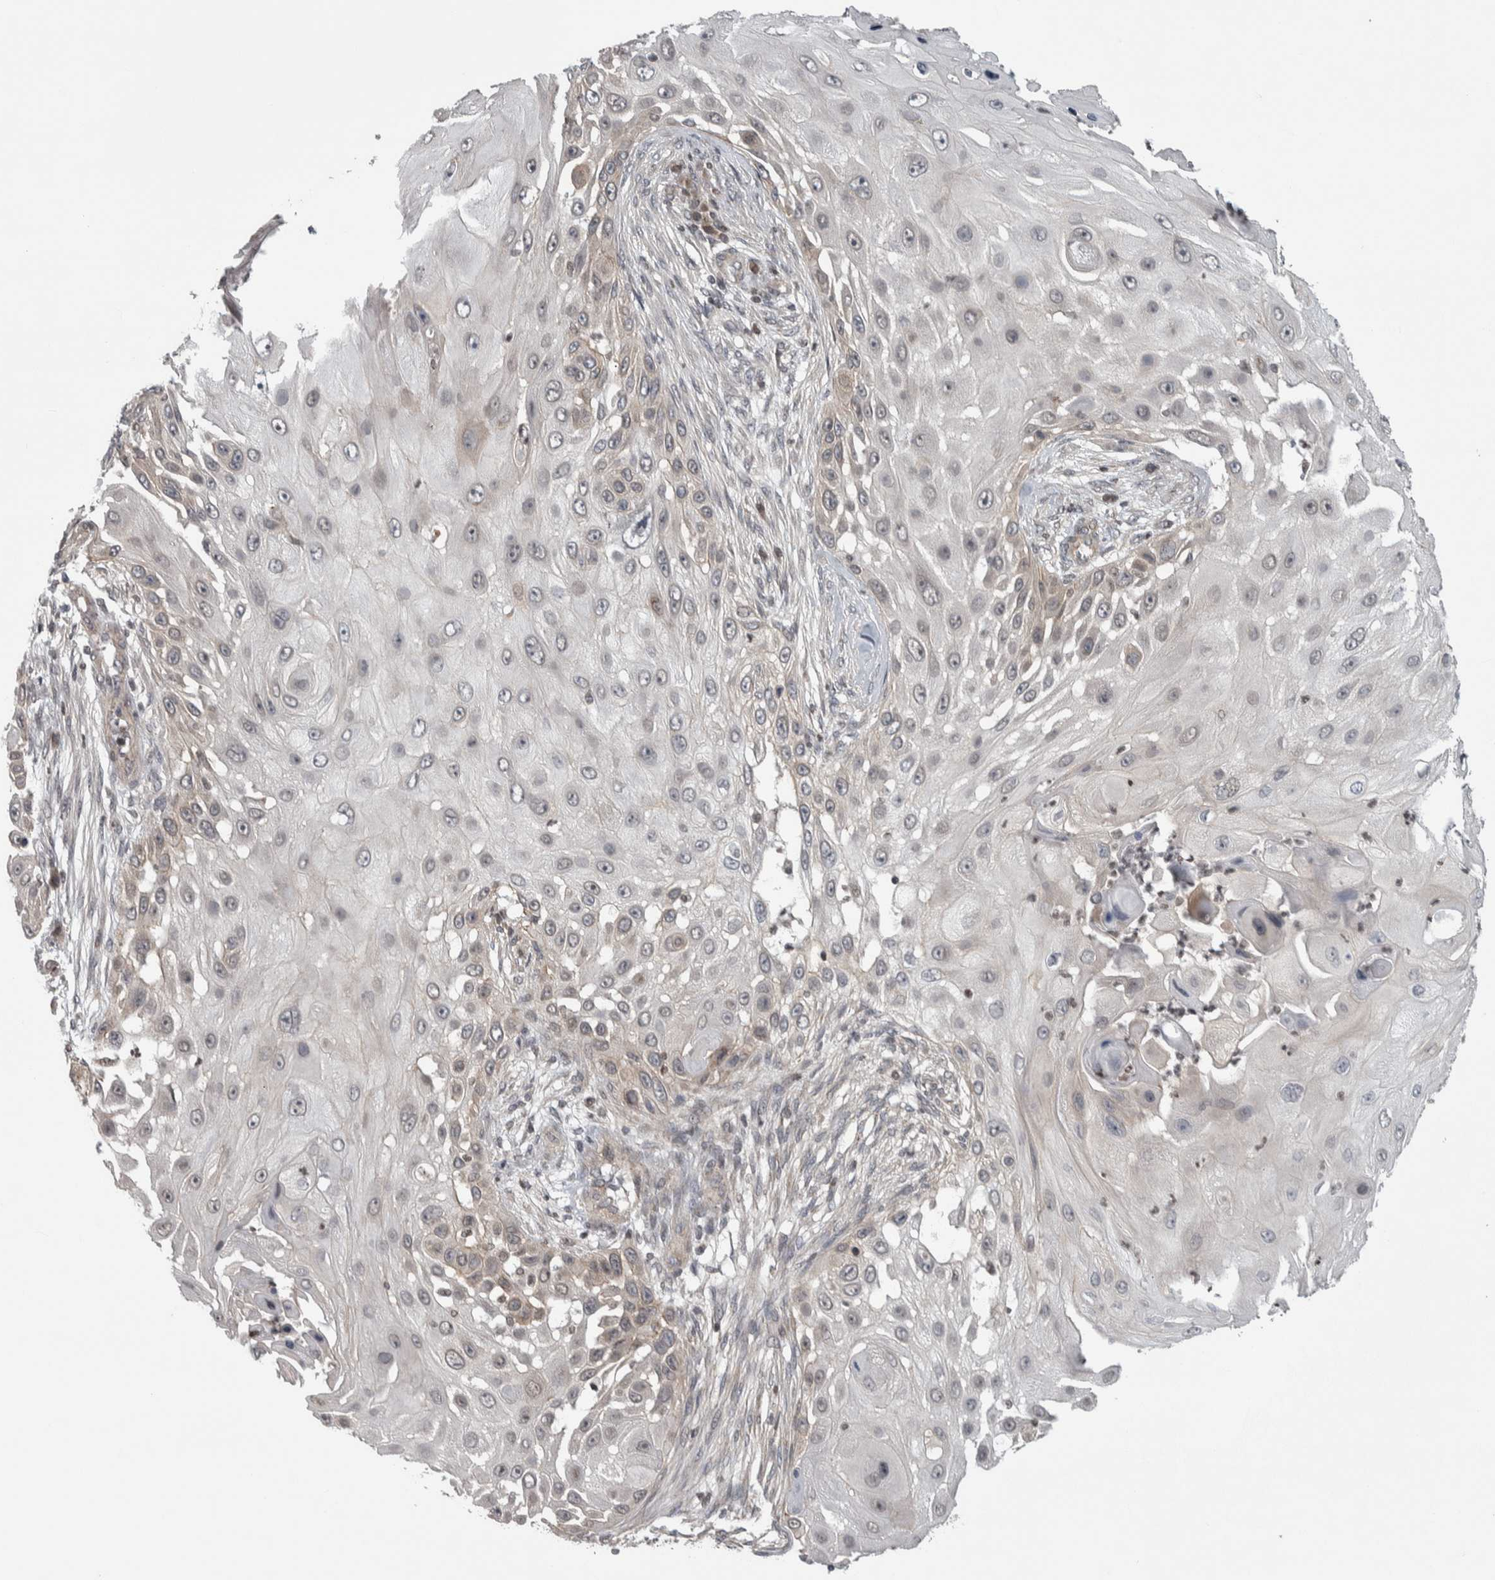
{"staining": {"intensity": "weak", "quantity": "<25%", "location": "cytoplasmic/membranous"}, "tissue": "skin cancer", "cell_type": "Tumor cells", "image_type": "cancer", "snomed": [{"axis": "morphology", "description": "Squamous cell carcinoma, NOS"}, {"axis": "topography", "description": "Skin"}], "caption": "An immunohistochemistry (IHC) histopathology image of squamous cell carcinoma (skin) is shown. There is no staining in tumor cells of squamous cell carcinoma (skin).", "gene": "CWC27", "patient": {"sex": "female", "age": 44}}